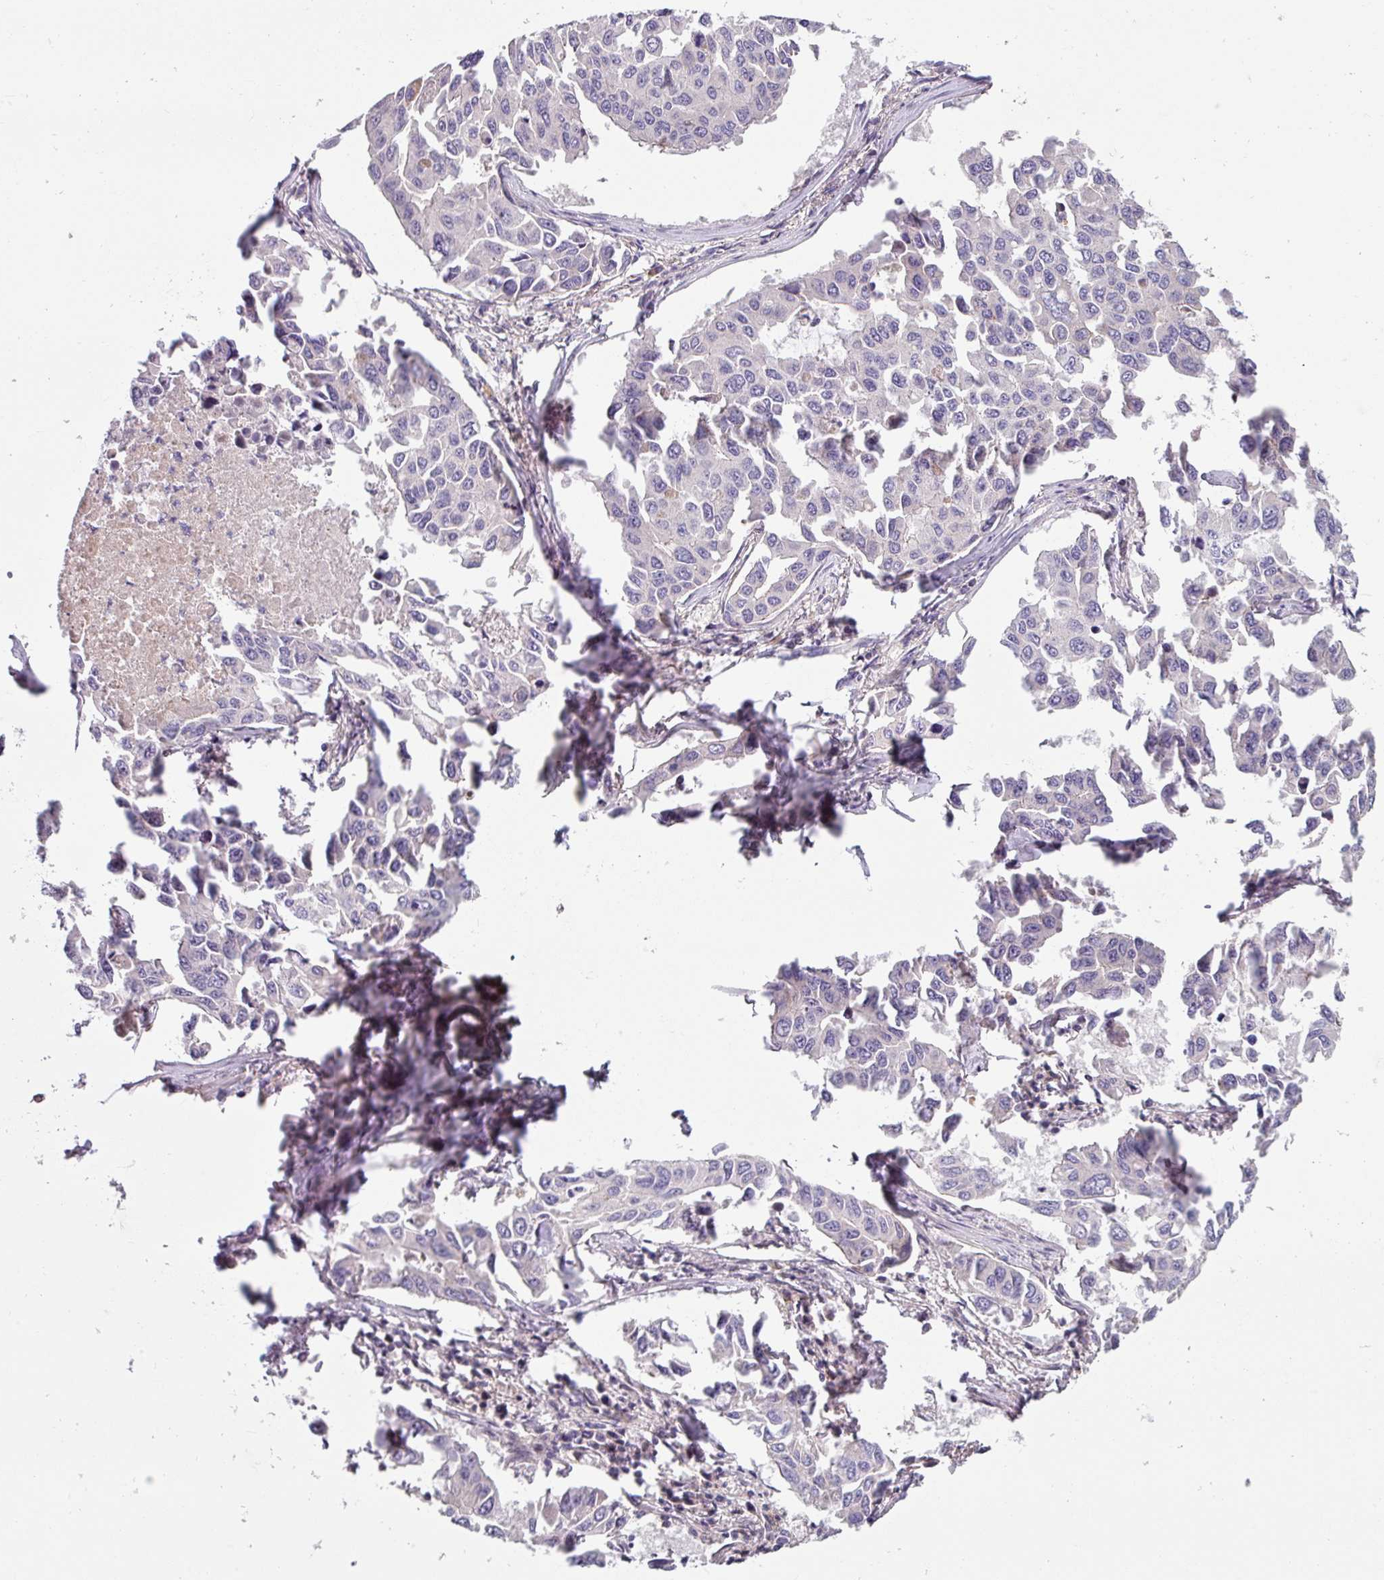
{"staining": {"intensity": "negative", "quantity": "none", "location": "none"}, "tissue": "lung cancer", "cell_type": "Tumor cells", "image_type": "cancer", "snomed": [{"axis": "morphology", "description": "Adenocarcinoma, NOS"}, {"axis": "topography", "description": "Lung"}], "caption": "Lung adenocarcinoma was stained to show a protein in brown. There is no significant positivity in tumor cells. The staining was performed using DAB (3,3'-diaminobenzidine) to visualize the protein expression in brown, while the nuclei were stained in blue with hematoxylin (Magnification: 20x).", "gene": "TMEM132A", "patient": {"sex": "male", "age": 64}}